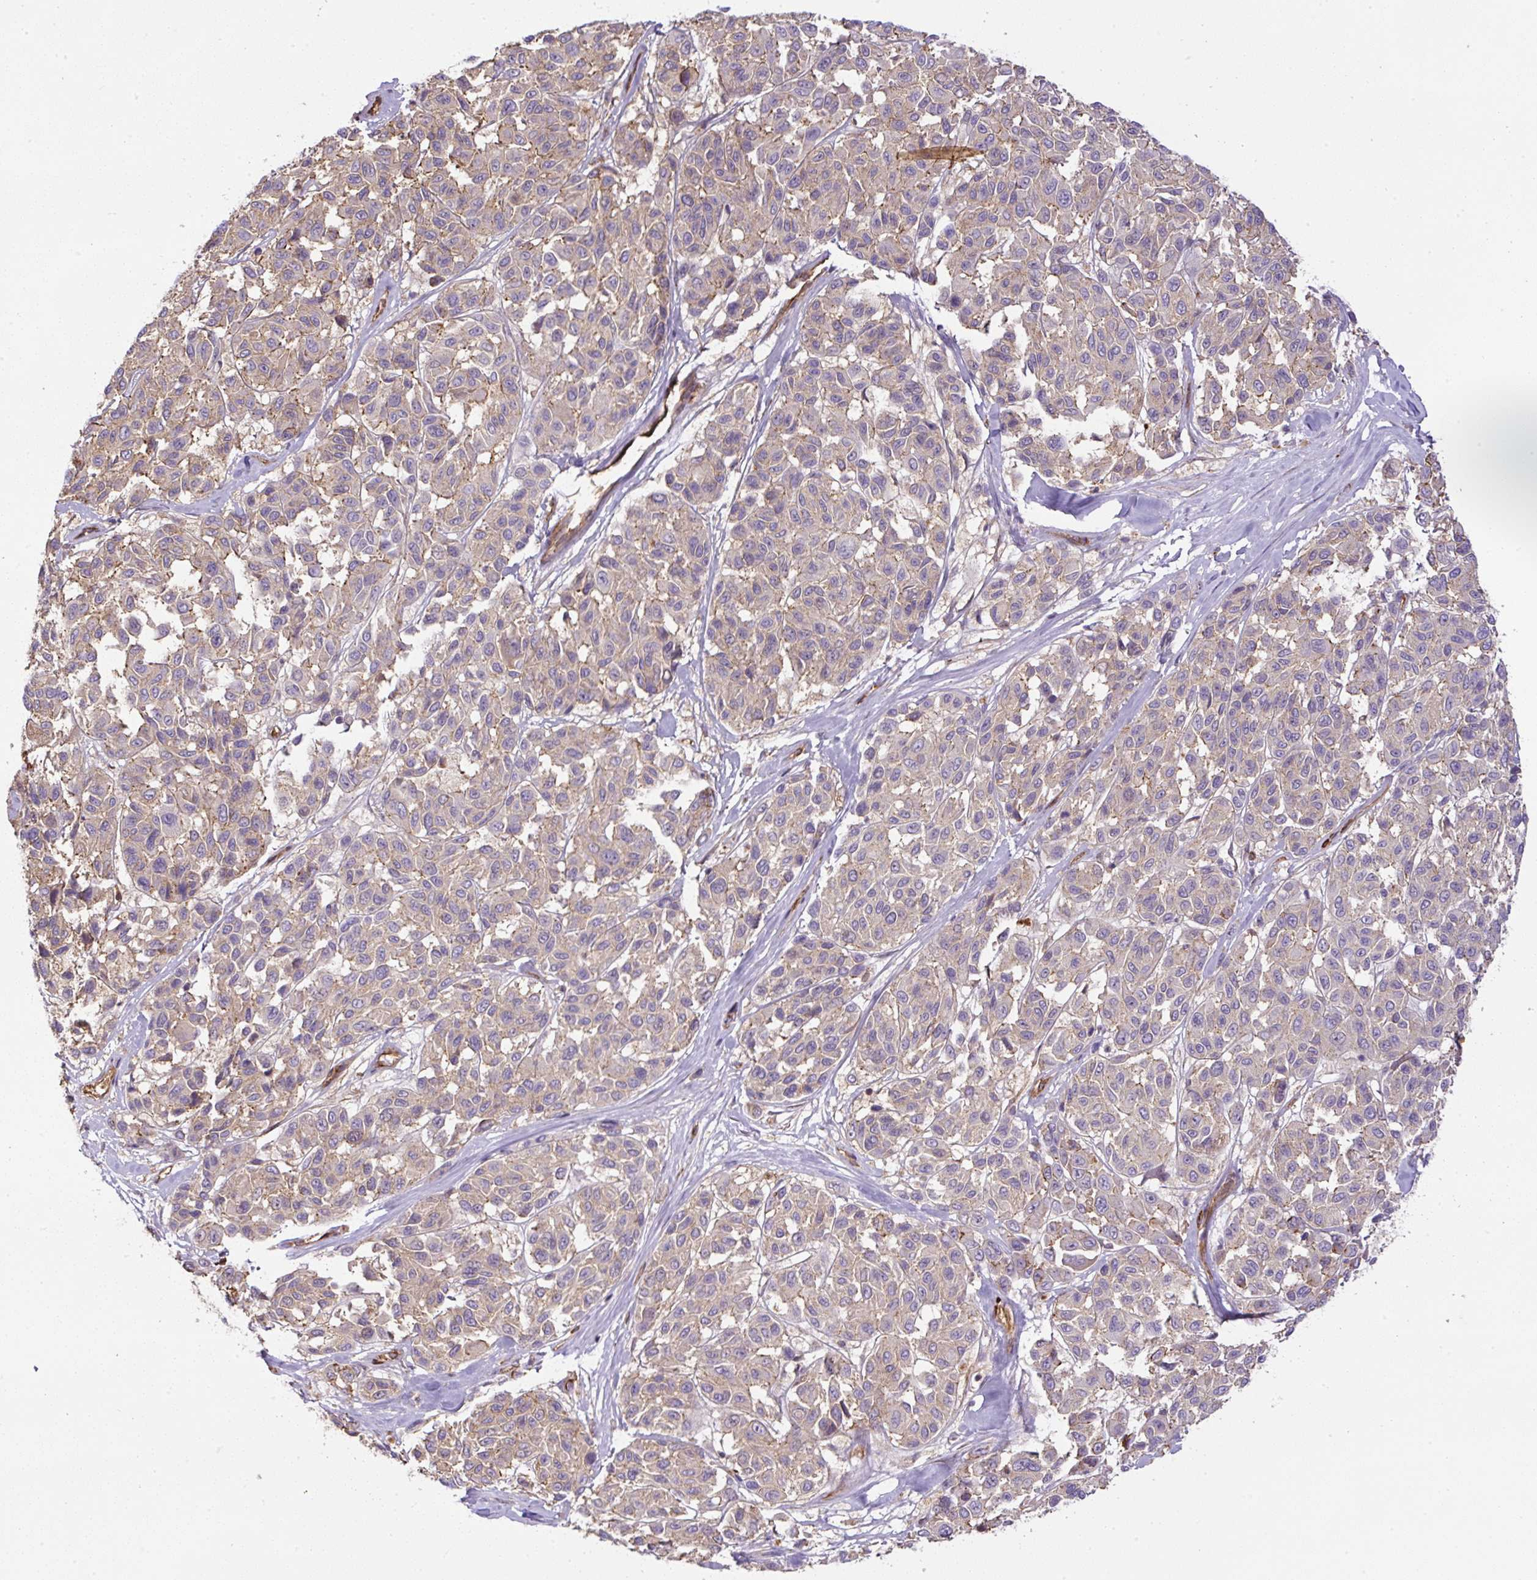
{"staining": {"intensity": "moderate", "quantity": "<25%", "location": "cytoplasmic/membranous"}, "tissue": "melanoma", "cell_type": "Tumor cells", "image_type": "cancer", "snomed": [{"axis": "morphology", "description": "Malignant melanoma, NOS"}, {"axis": "topography", "description": "Skin"}], "caption": "This micrograph displays immunohistochemistry staining of human malignant melanoma, with low moderate cytoplasmic/membranous expression in approximately <25% of tumor cells.", "gene": "B3GALT5", "patient": {"sex": "female", "age": 66}}